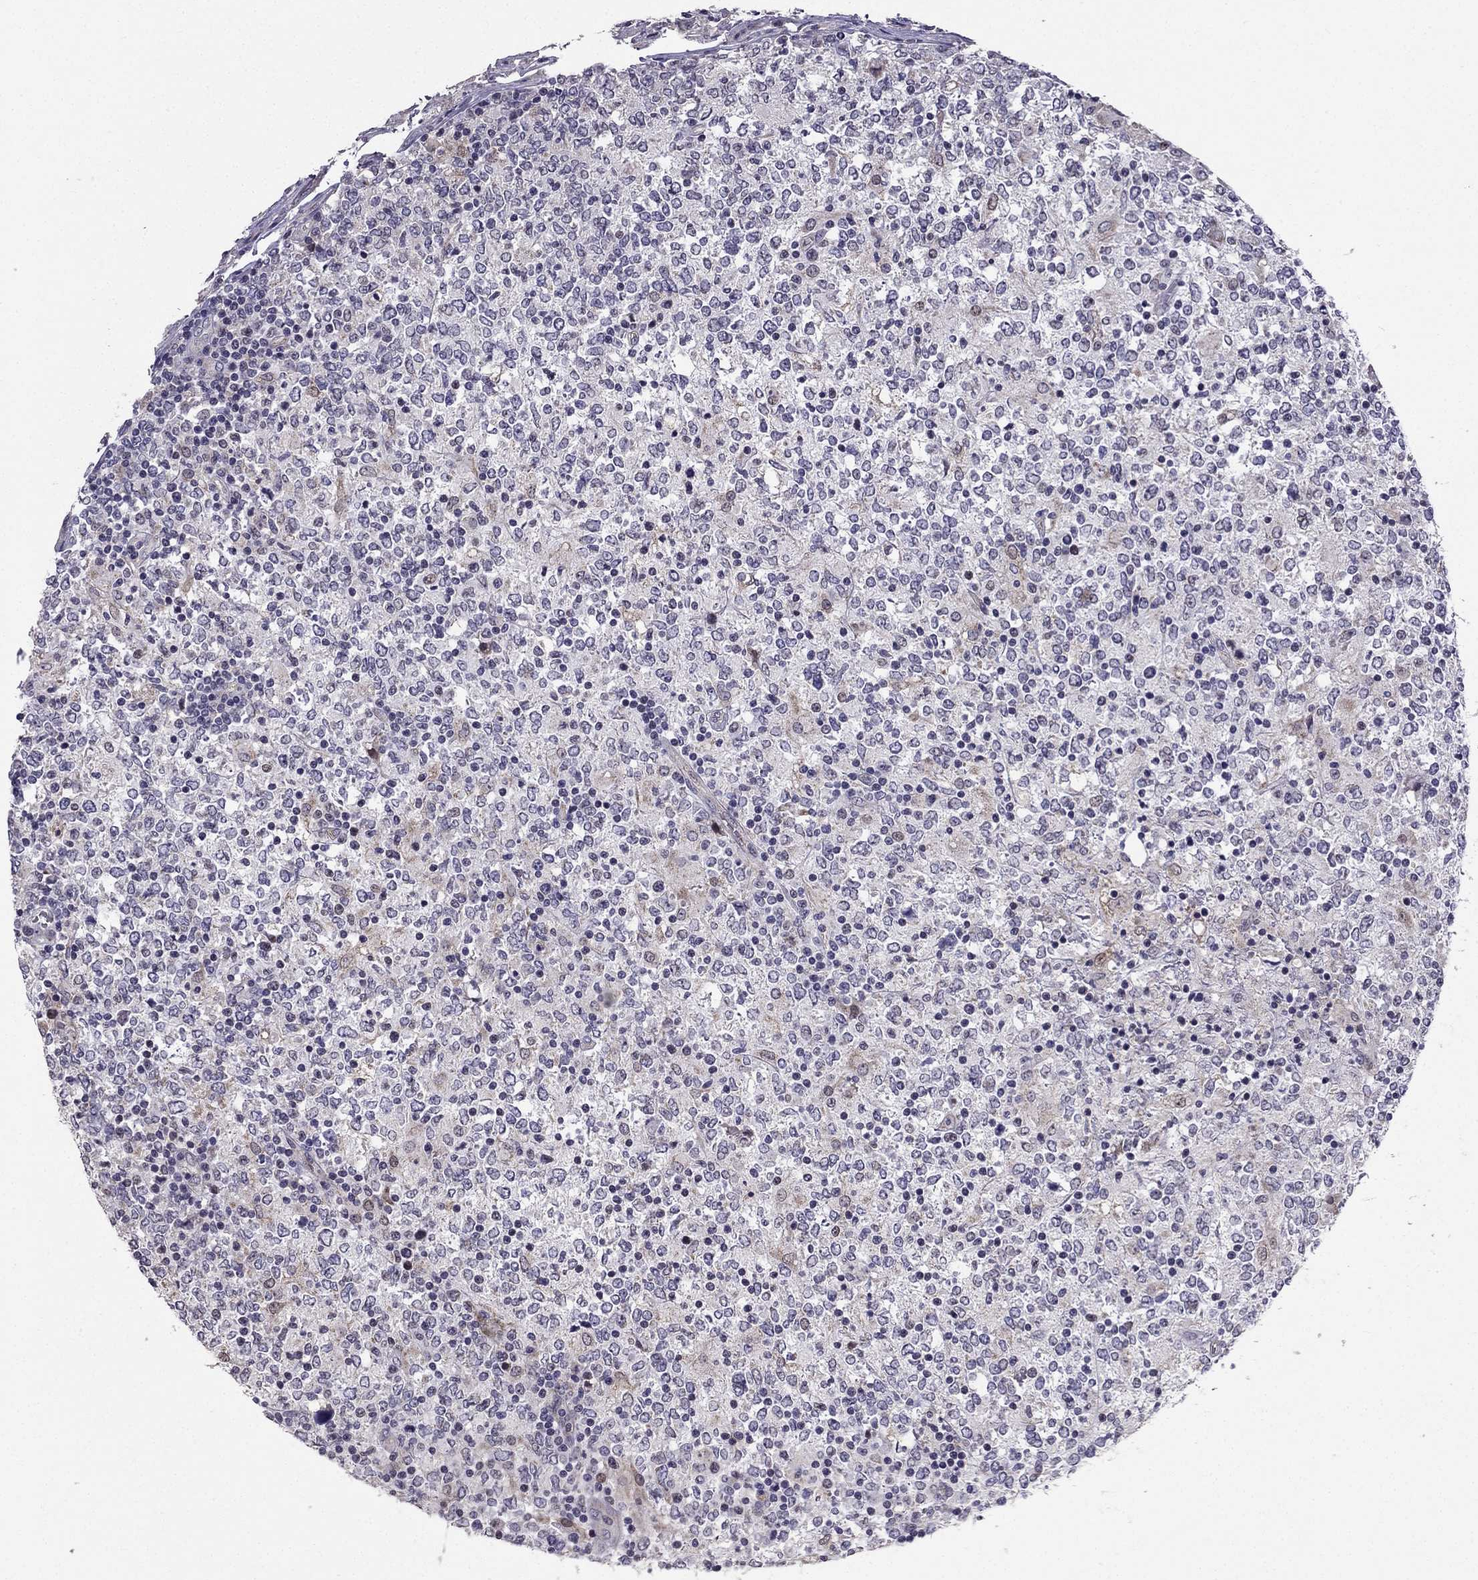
{"staining": {"intensity": "negative", "quantity": "none", "location": "none"}, "tissue": "lymphoma", "cell_type": "Tumor cells", "image_type": "cancer", "snomed": [{"axis": "morphology", "description": "Malignant lymphoma, non-Hodgkin's type, High grade"}, {"axis": "topography", "description": "Lymph node"}], "caption": "Histopathology image shows no protein staining in tumor cells of lymphoma tissue.", "gene": "SLC6A2", "patient": {"sex": "female", "age": 84}}